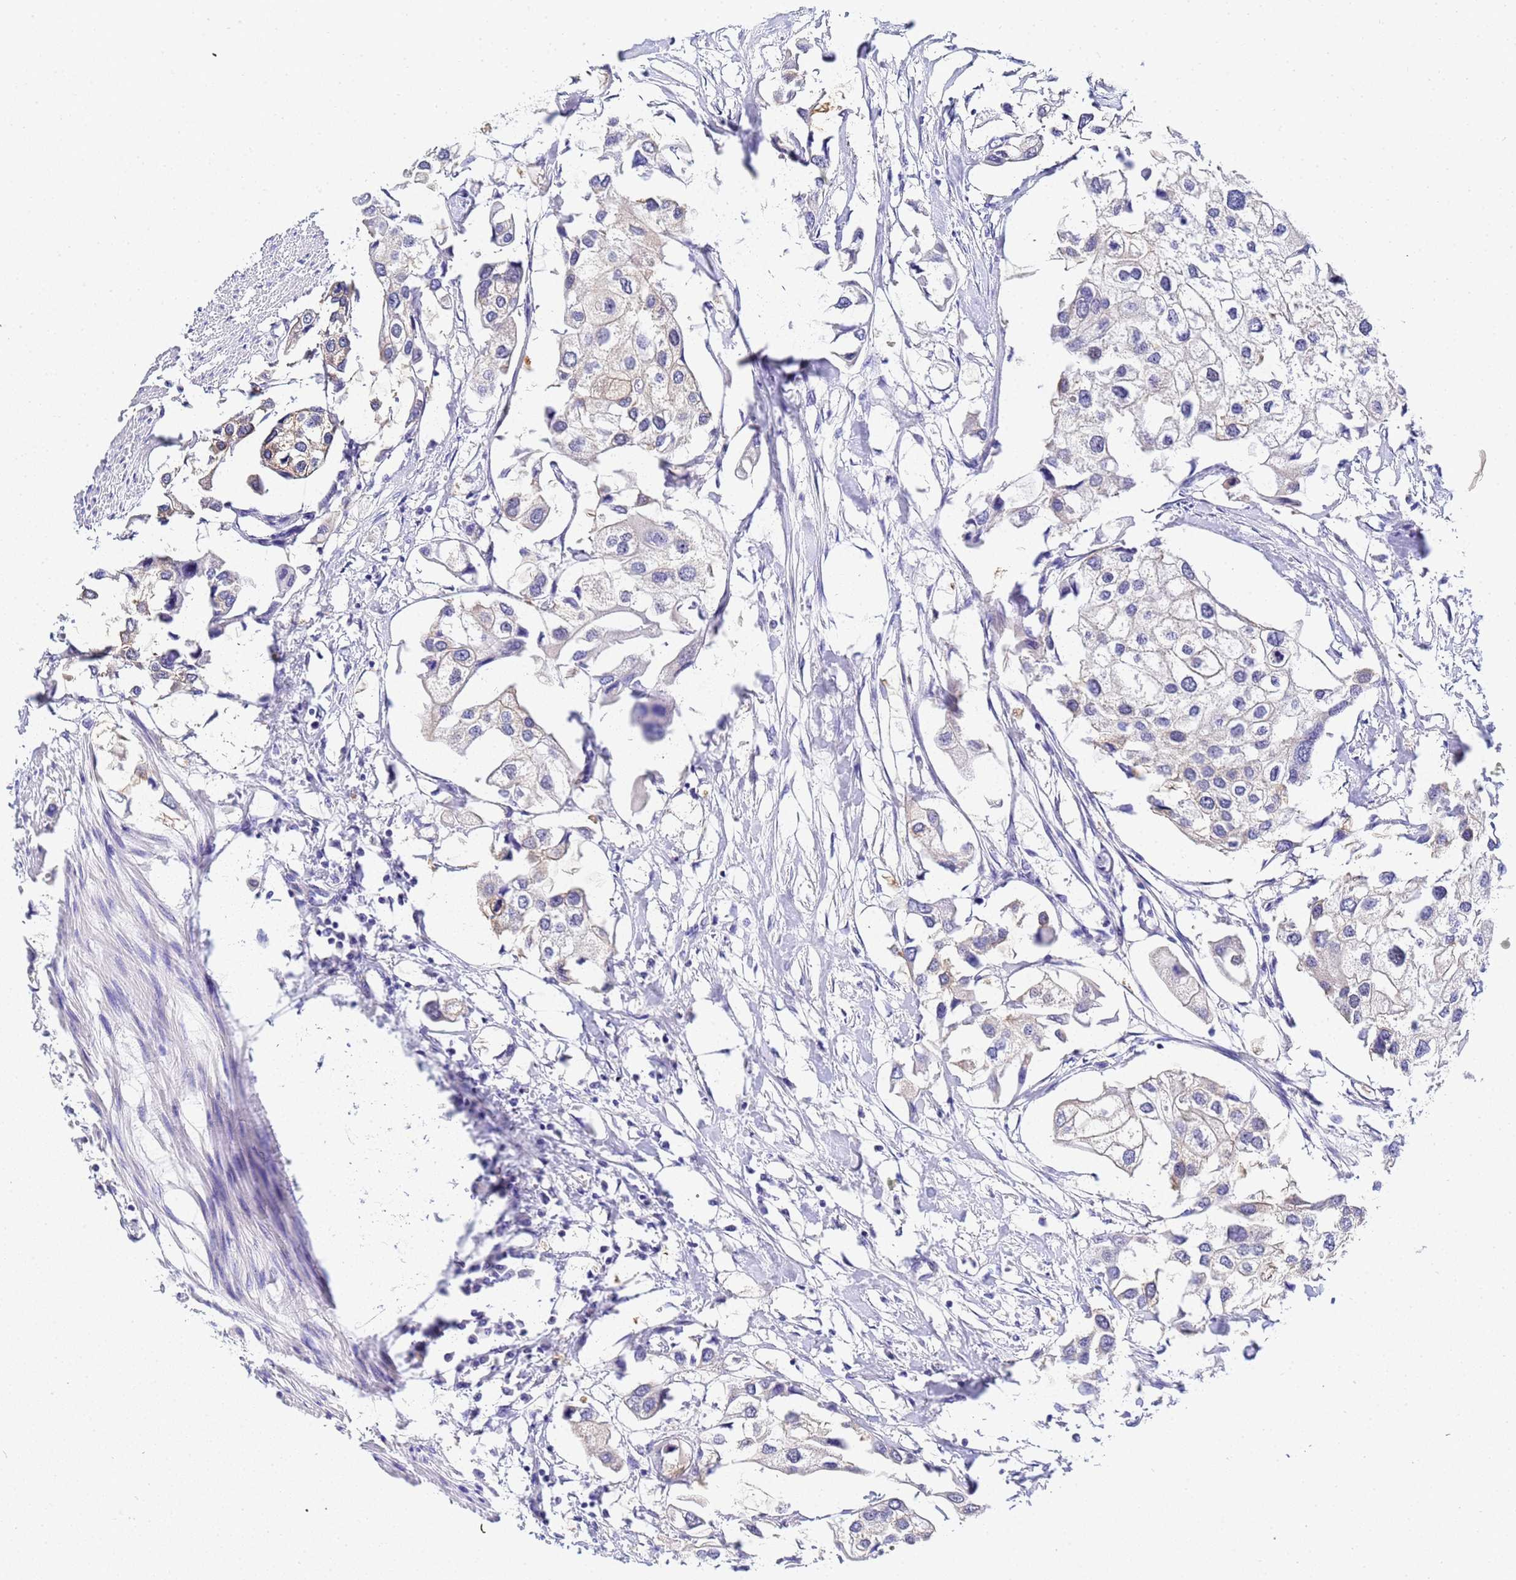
{"staining": {"intensity": "negative", "quantity": "none", "location": "none"}, "tissue": "urothelial cancer", "cell_type": "Tumor cells", "image_type": "cancer", "snomed": [{"axis": "morphology", "description": "Urothelial carcinoma, High grade"}, {"axis": "topography", "description": "Urinary bladder"}], "caption": "The photomicrograph demonstrates no staining of tumor cells in high-grade urothelial carcinoma.", "gene": "ACTL6B", "patient": {"sex": "male", "age": 64}}